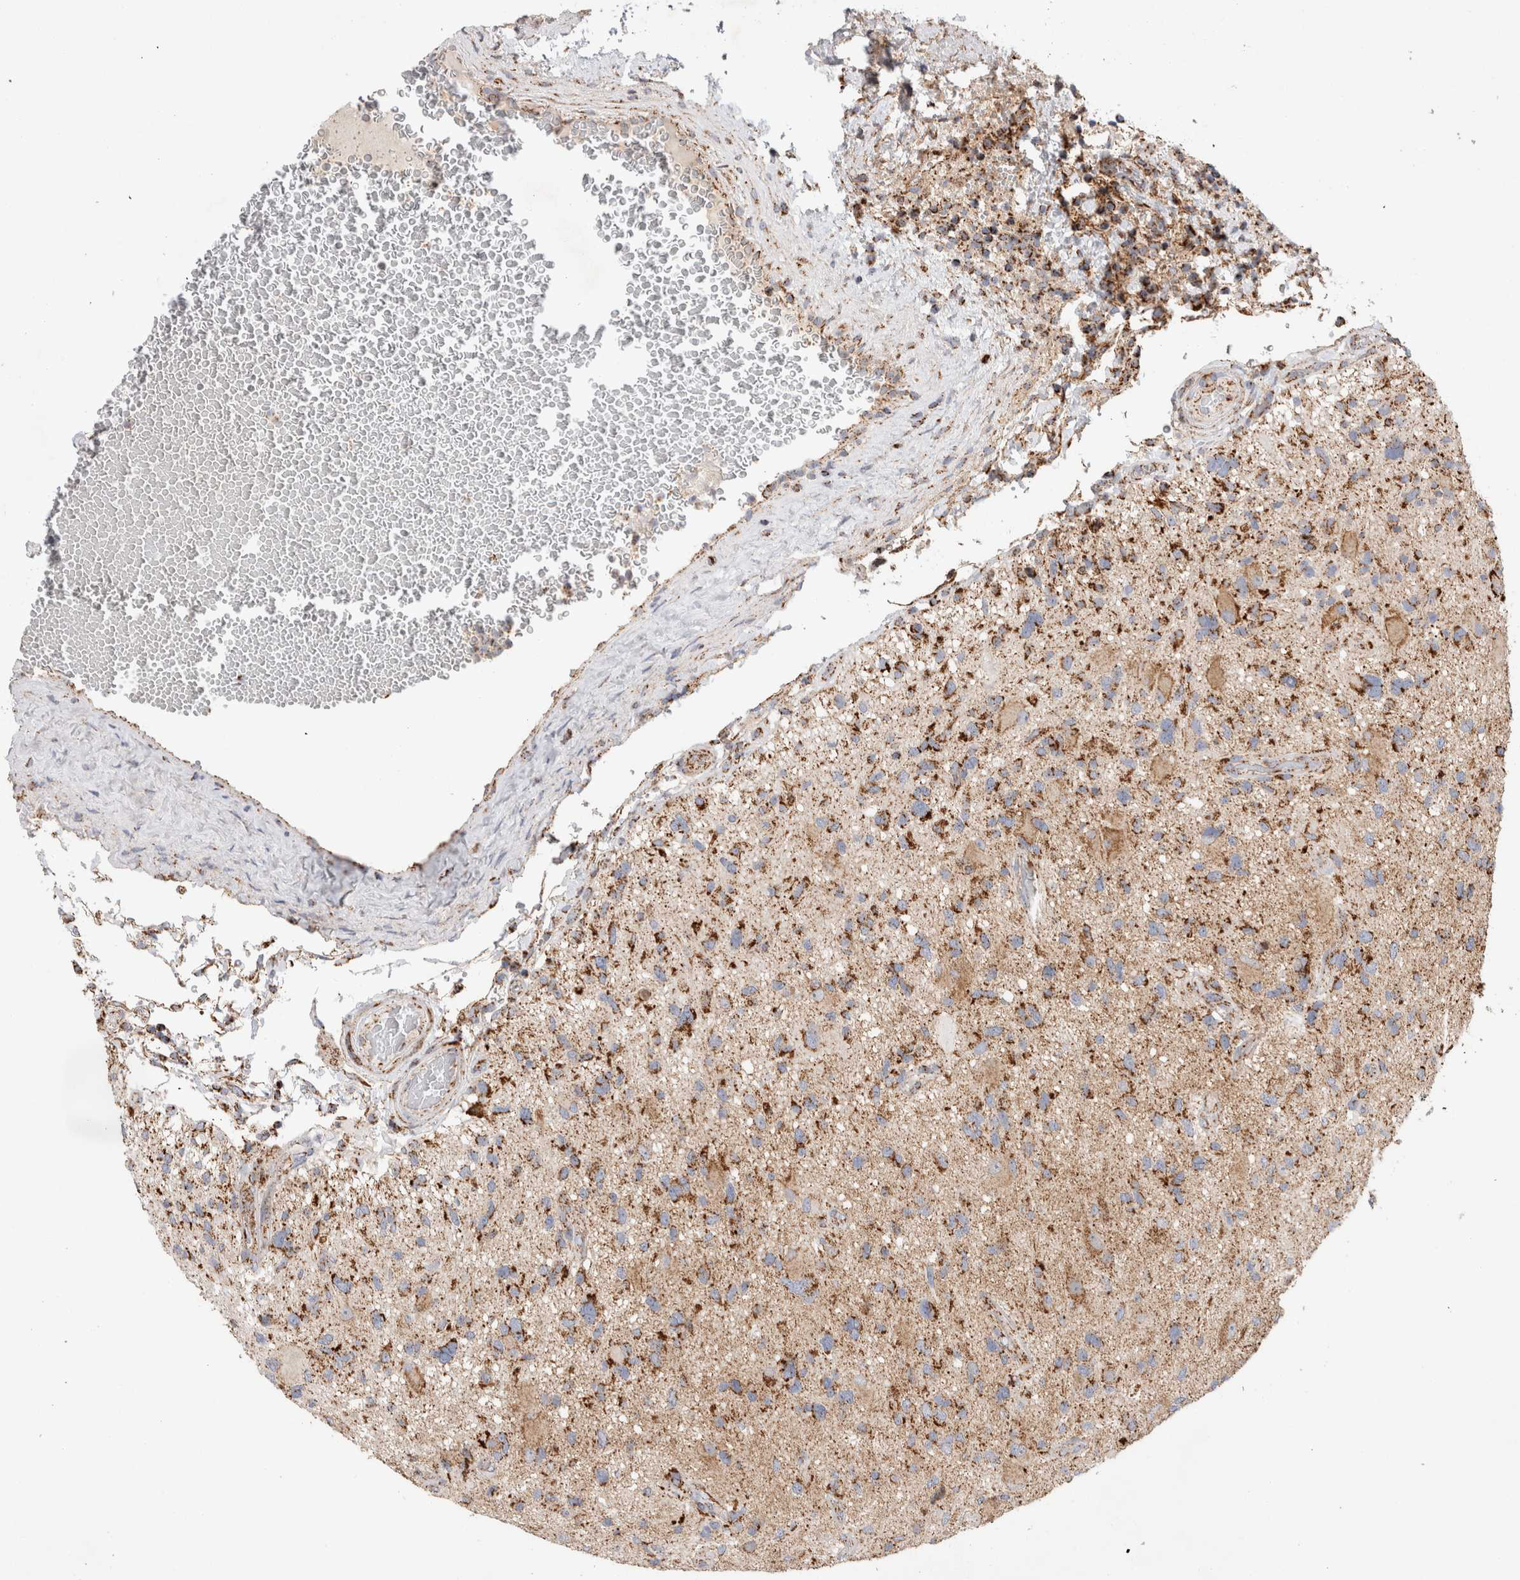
{"staining": {"intensity": "moderate", "quantity": ">75%", "location": "cytoplasmic/membranous"}, "tissue": "glioma", "cell_type": "Tumor cells", "image_type": "cancer", "snomed": [{"axis": "morphology", "description": "Glioma, malignant, High grade"}, {"axis": "topography", "description": "Brain"}], "caption": "Tumor cells exhibit medium levels of moderate cytoplasmic/membranous positivity in about >75% of cells in malignant glioma (high-grade).", "gene": "IARS2", "patient": {"sex": "male", "age": 33}}